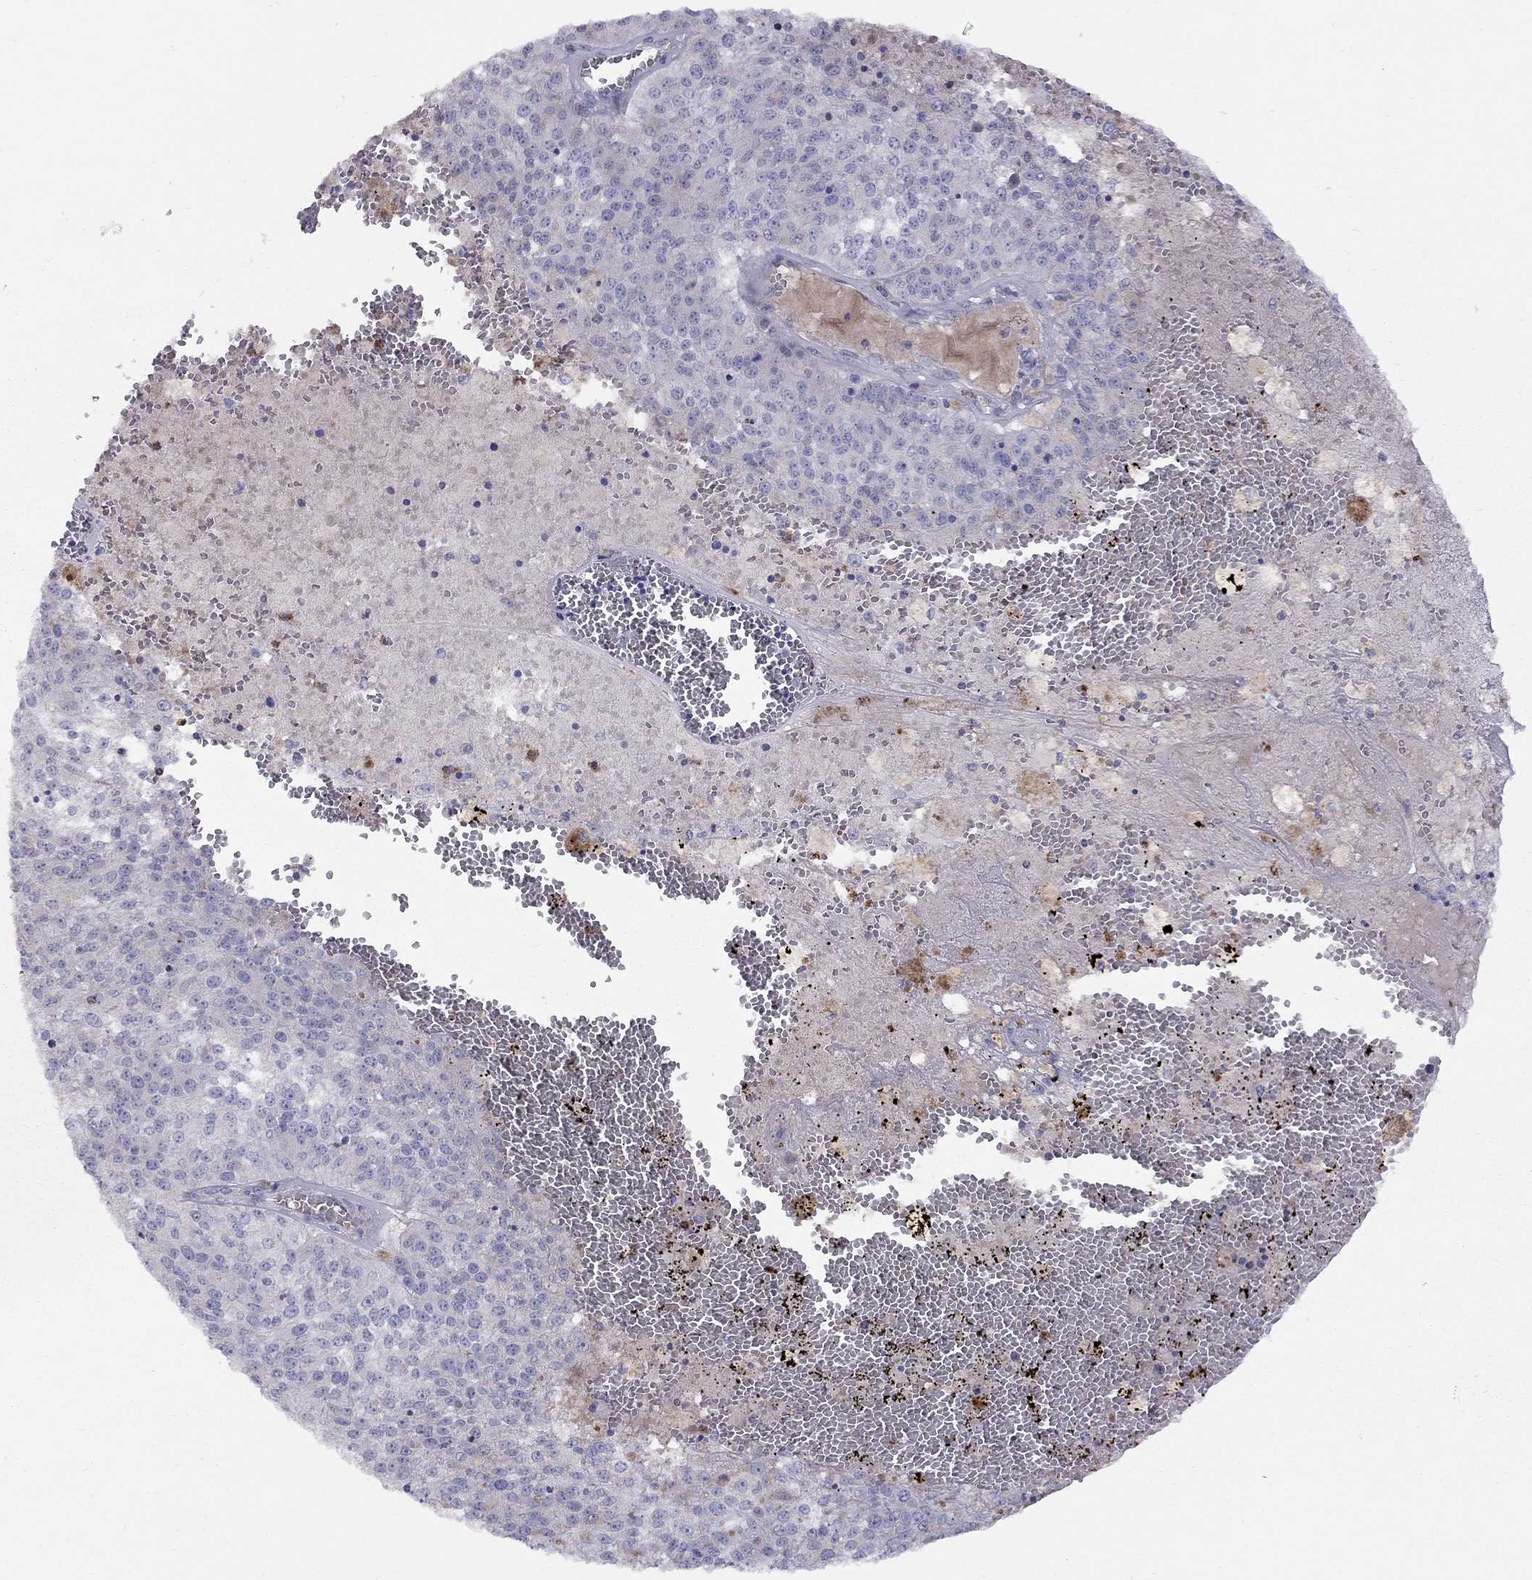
{"staining": {"intensity": "negative", "quantity": "none", "location": "none"}, "tissue": "melanoma", "cell_type": "Tumor cells", "image_type": "cancer", "snomed": [{"axis": "morphology", "description": "Malignant melanoma, Metastatic site"}, {"axis": "topography", "description": "Lymph node"}], "caption": "The image displays no staining of tumor cells in malignant melanoma (metastatic site).", "gene": "SPINT4", "patient": {"sex": "female", "age": 64}}